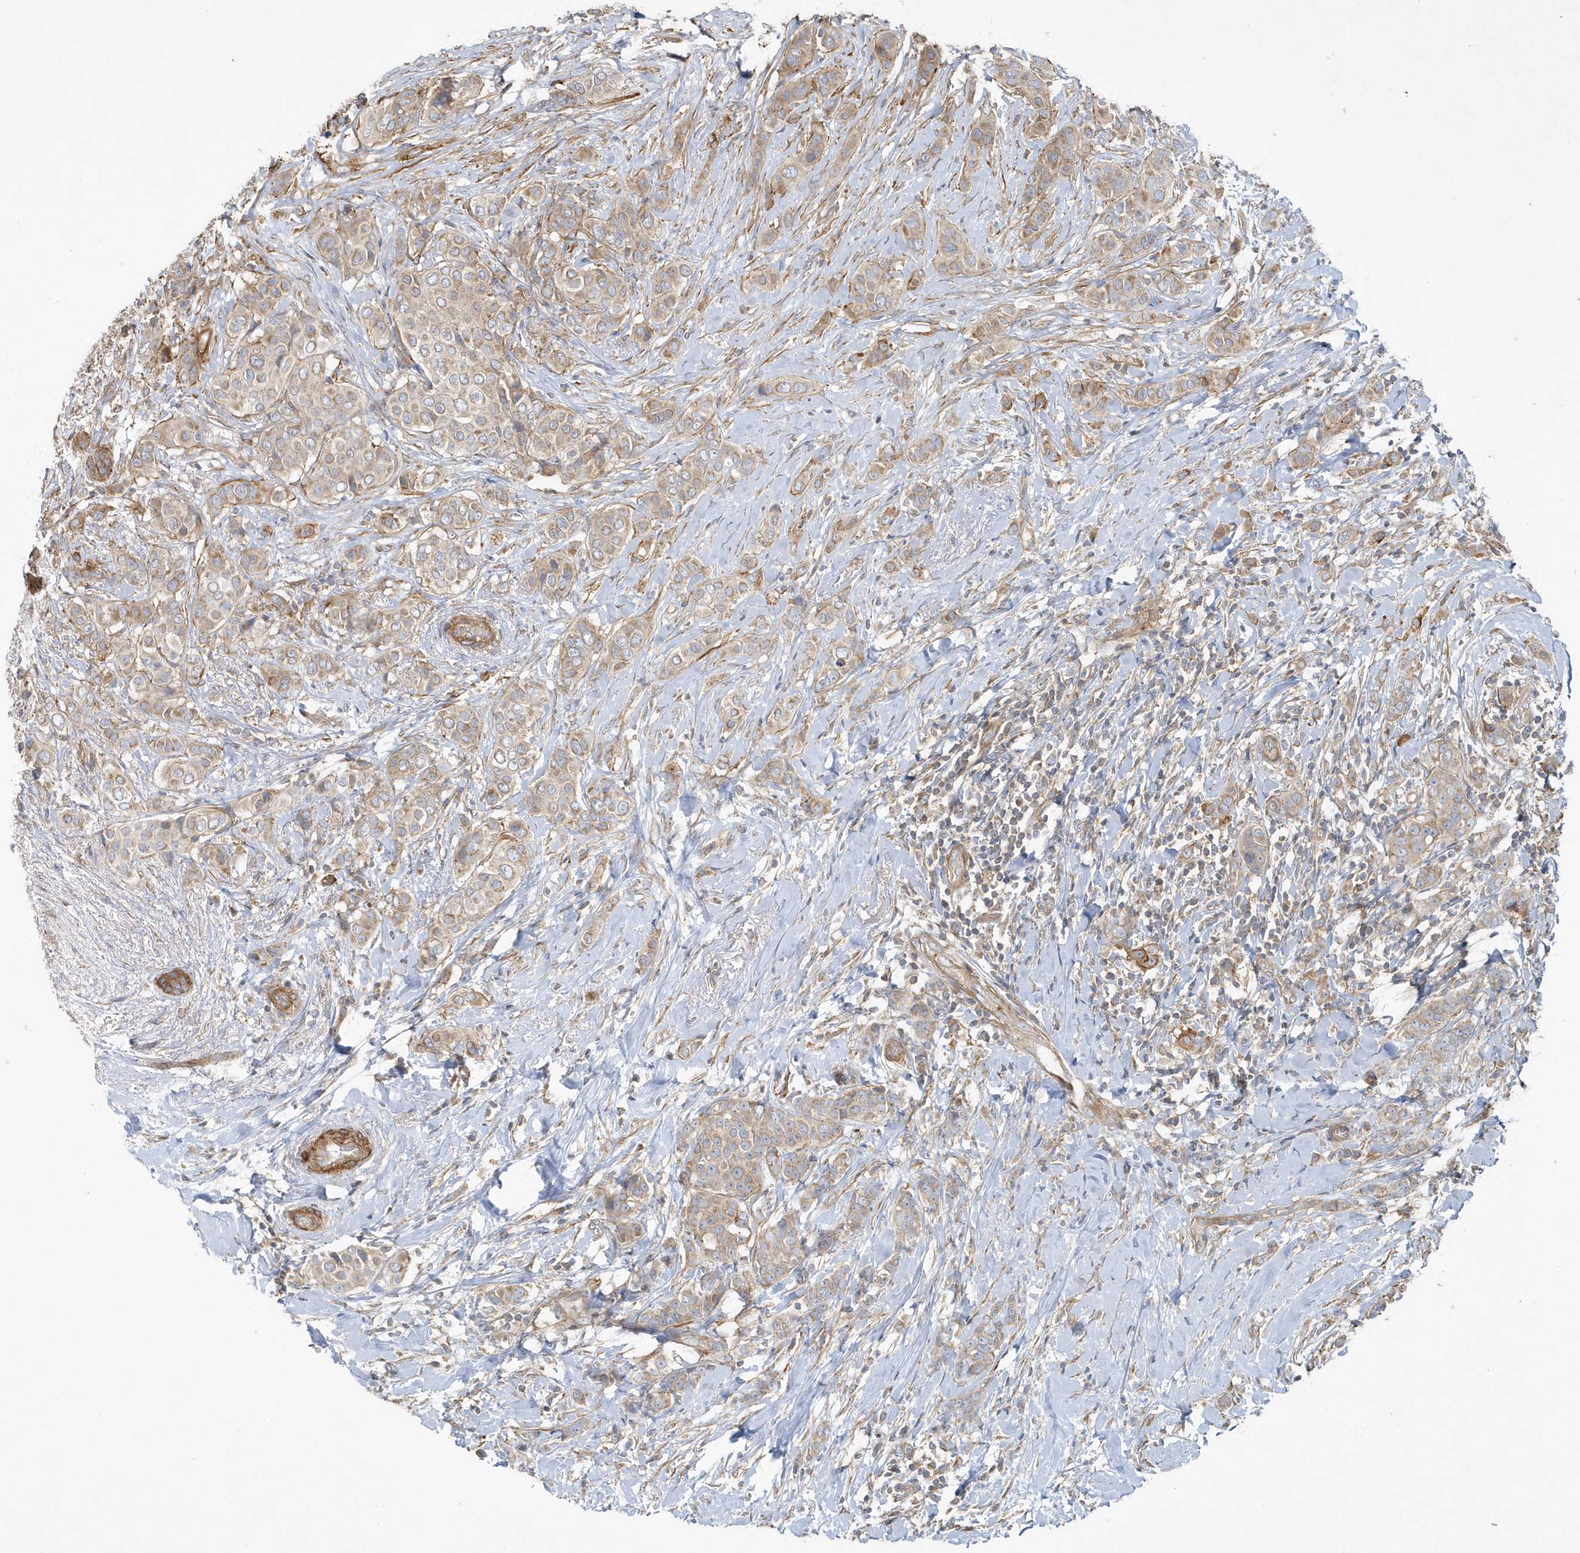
{"staining": {"intensity": "moderate", "quantity": ">75%", "location": "cytoplasmic/membranous"}, "tissue": "breast cancer", "cell_type": "Tumor cells", "image_type": "cancer", "snomed": [{"axis": "morphology", "description": "Lobular carcinoma"}, {"axis": "topography", "description": "Breast"}], "caption": "Breast lobular carcinoma tissue demonstrates moderate cytoplasmic/membranous expression in about >75% of tumor cells, visualized by immunohistochemistry. The staining was performed using DAB, with brown indicating positive protein expression. Nuclei are stained blue with hematoxylin.", "gene": "LEXM", "patient": {"sex": "female", "age": 51}}